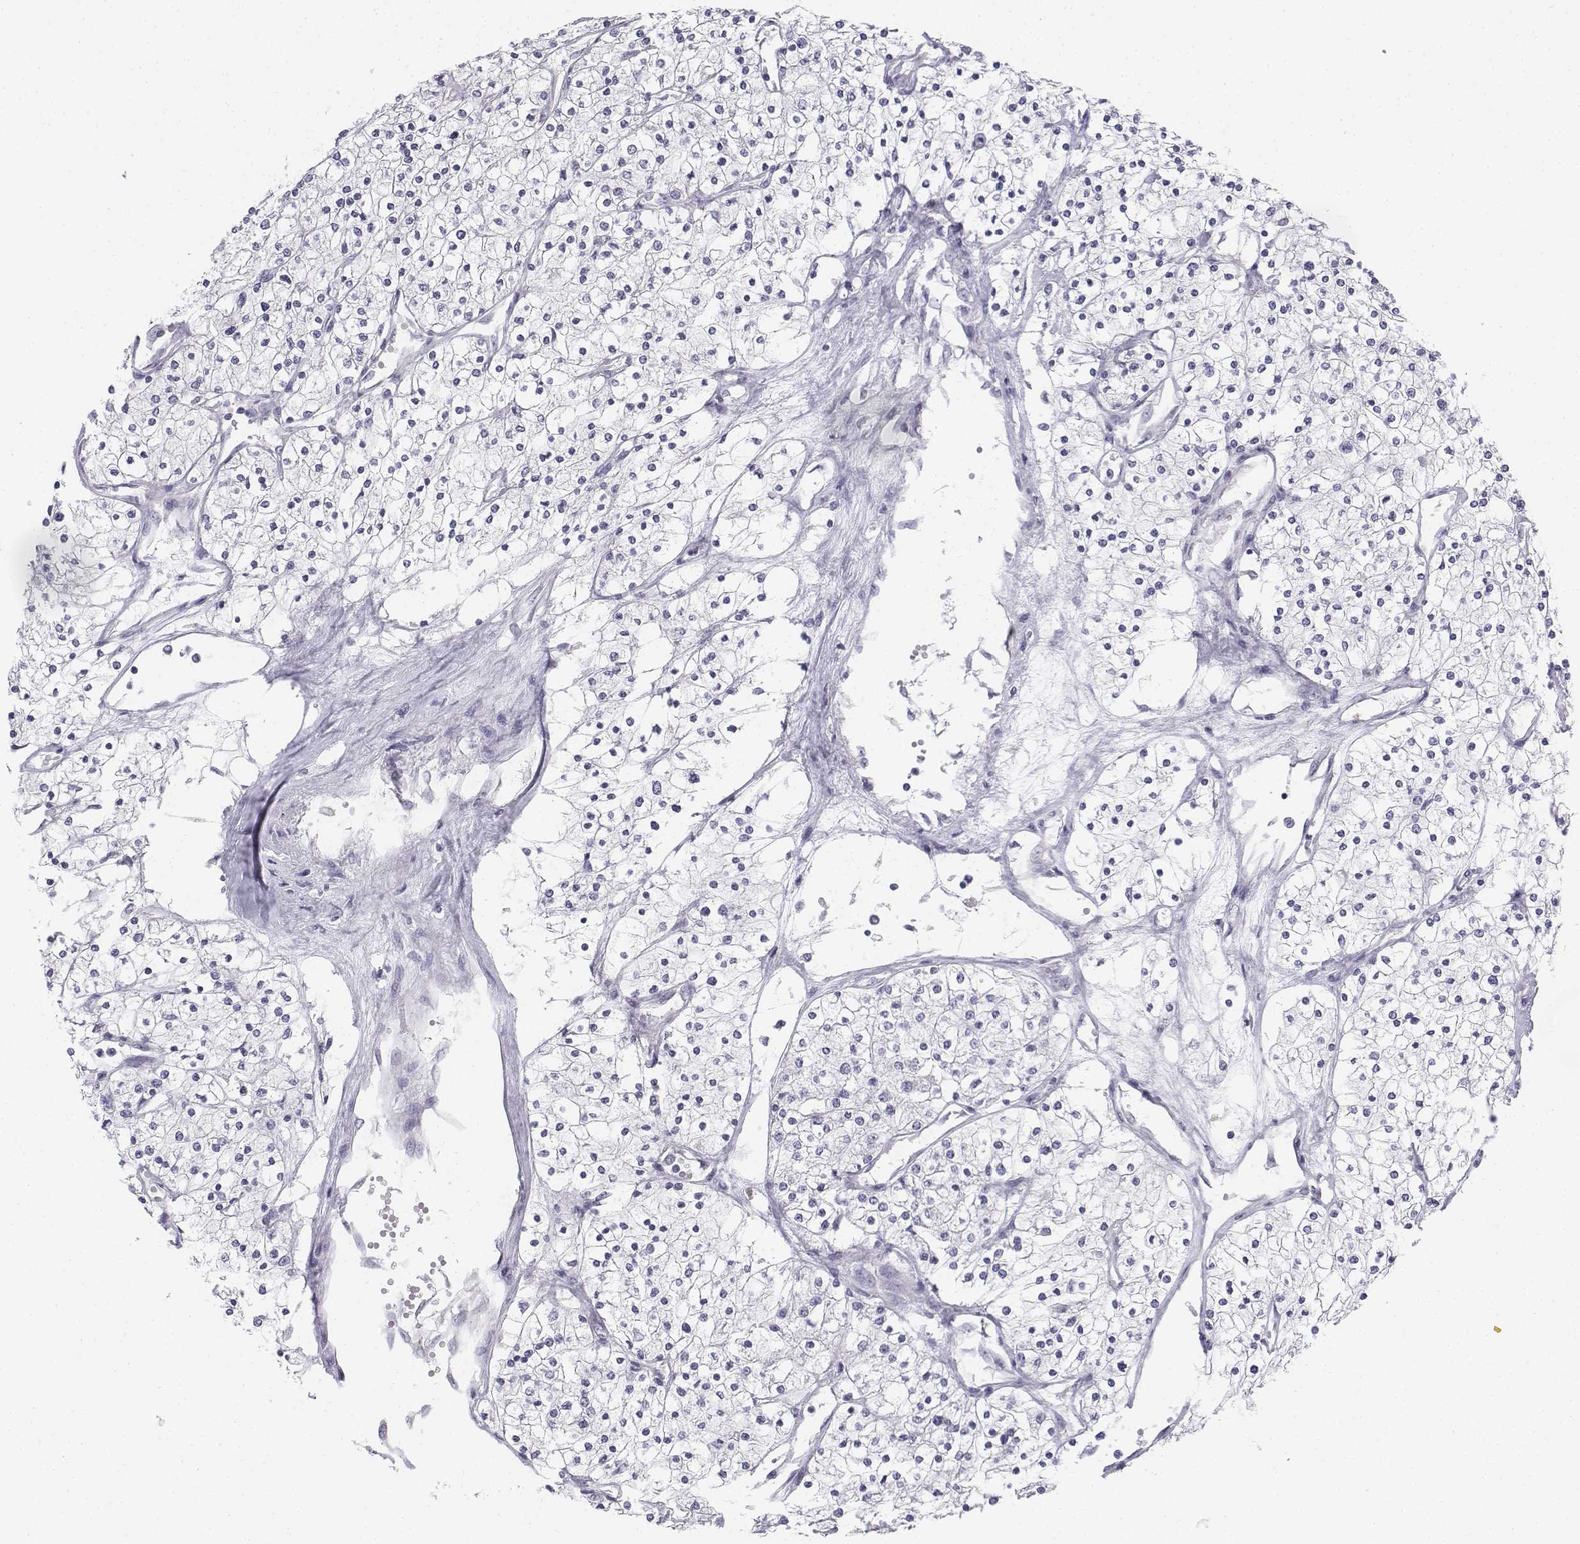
{"staining": {"intensity": "negative", "quantity": "none", "location": "none"}, "tissue": "renal cancer", "cell_type": "Tumor cells", "image_type": "cancer", "snomed": [{"axis": "morphology", "description": "Adenocarcinoma, NOS"}, {"axis": "topography", "description": "Kidney"}], "caption": "The image reveals no staining of tumor cells in adenocarcinoma (renal).", "gene": "PENK", "patient": {"sex": "male", "age": 80}}